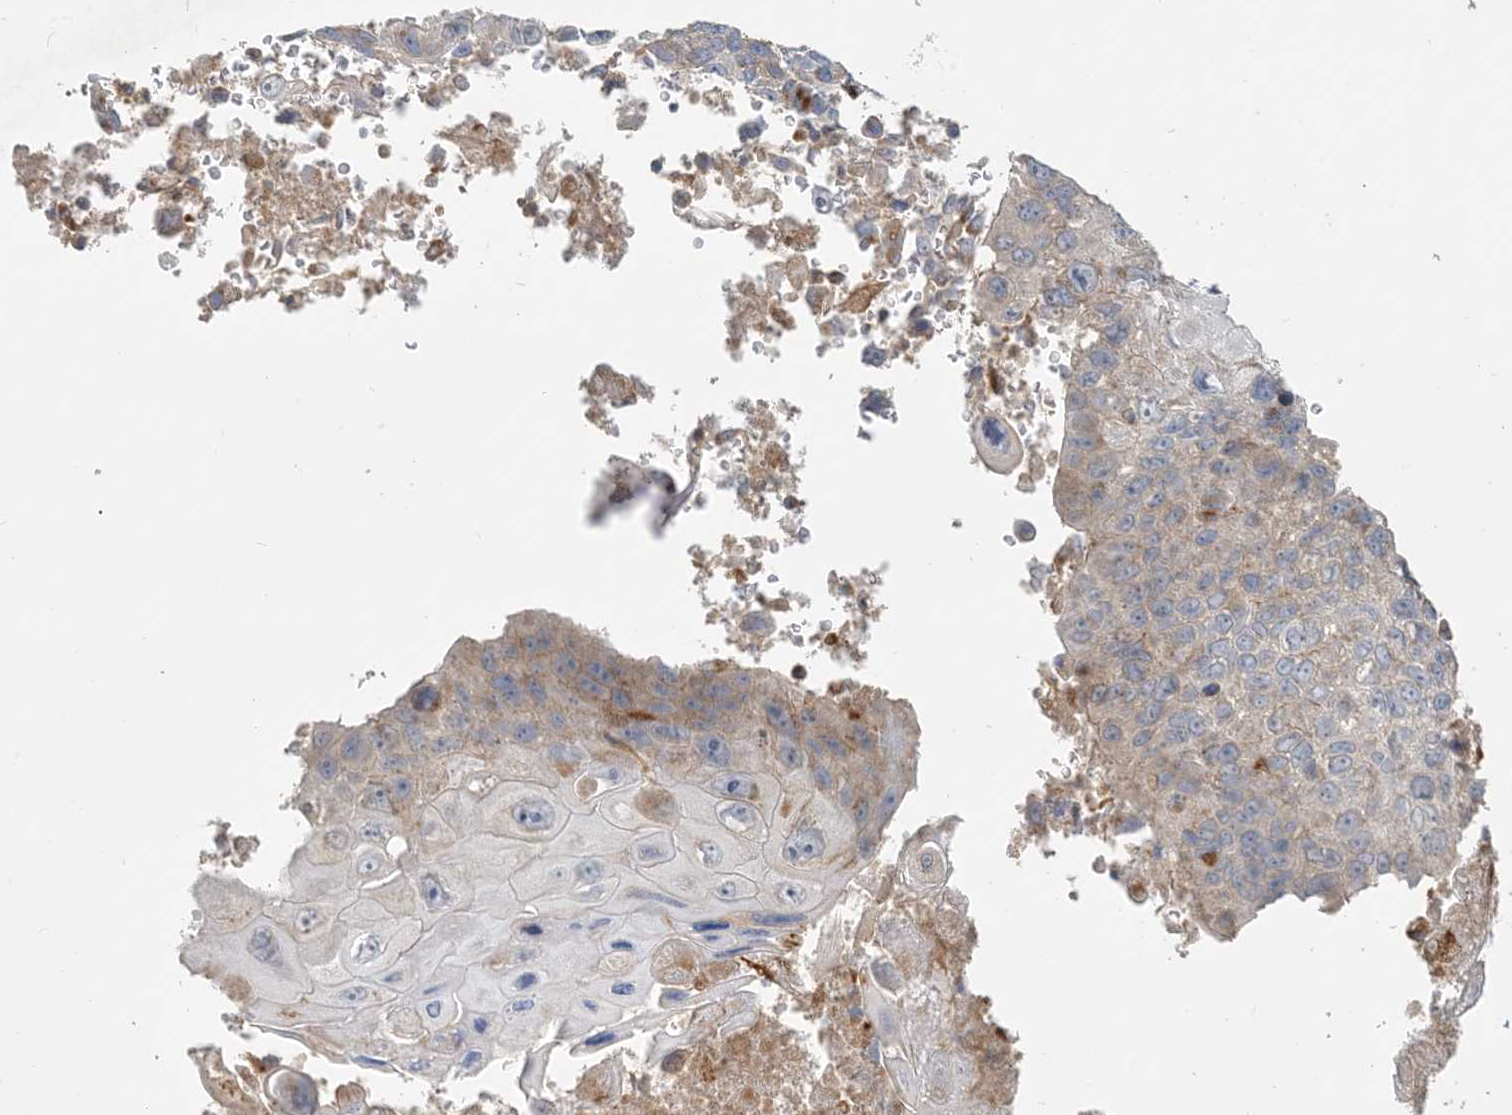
{"staining": {"intensity": "weak", "quantity": "<25%", "location": "cytoplasmic/membranous"}, "tissue": "lung cancer", "cell_type": "Tumor cells", "image_type": "cancer", "snomed": [{"axis": "morphology", "description": "Squamous cell carcinoma, NOS"}, {"axis": "topography", "description": "Lung"}], "caption": "Lung squamous cell carcinoma was stained to show a protein in brown. There is no significant positivity in tumor cells.", "gene": "SPPL2A", "patient": {"sex": "male", "age": 61}}